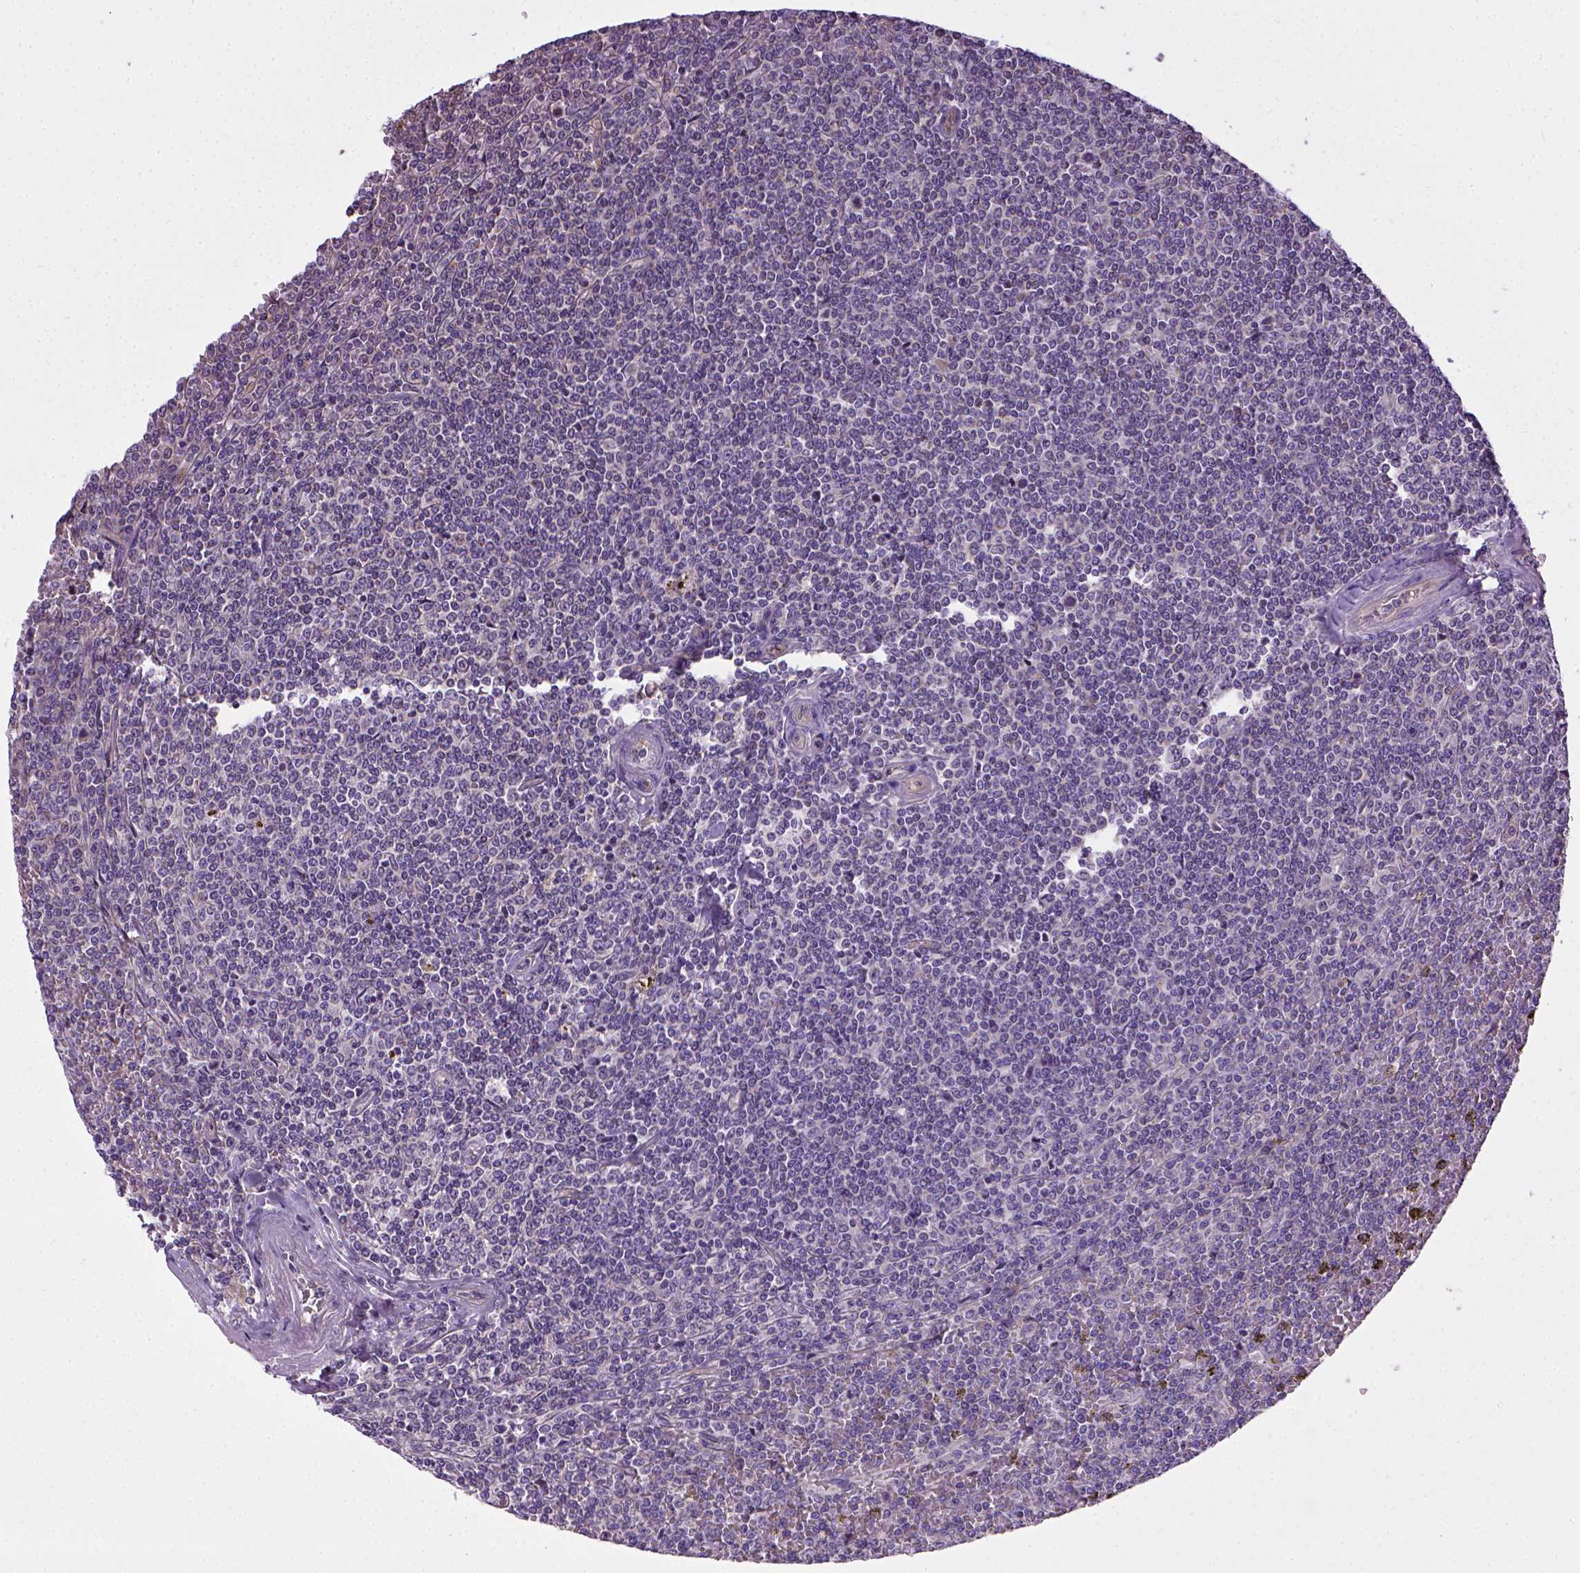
{"staining": {"intensity": "negative", "quantity": "none", "location": "none"}, "tissue": "lymphoma", "cell_type": "Tumor cells", "image_type": "cancer", "snomed": [{"axis": "morphology", "description": "Malignant lymphoma, non-Hodgkin's type, Low grade"}, {"axis": "topography", "description": "Spleen"}], "caption": "The histopathology image exhibits no staining of tumor cells in lymphoma. (Brightfield microscopy of DAB IHC at high magnification).", "gene": "ENG", "patient": {"sex": "female", "age": 19}}